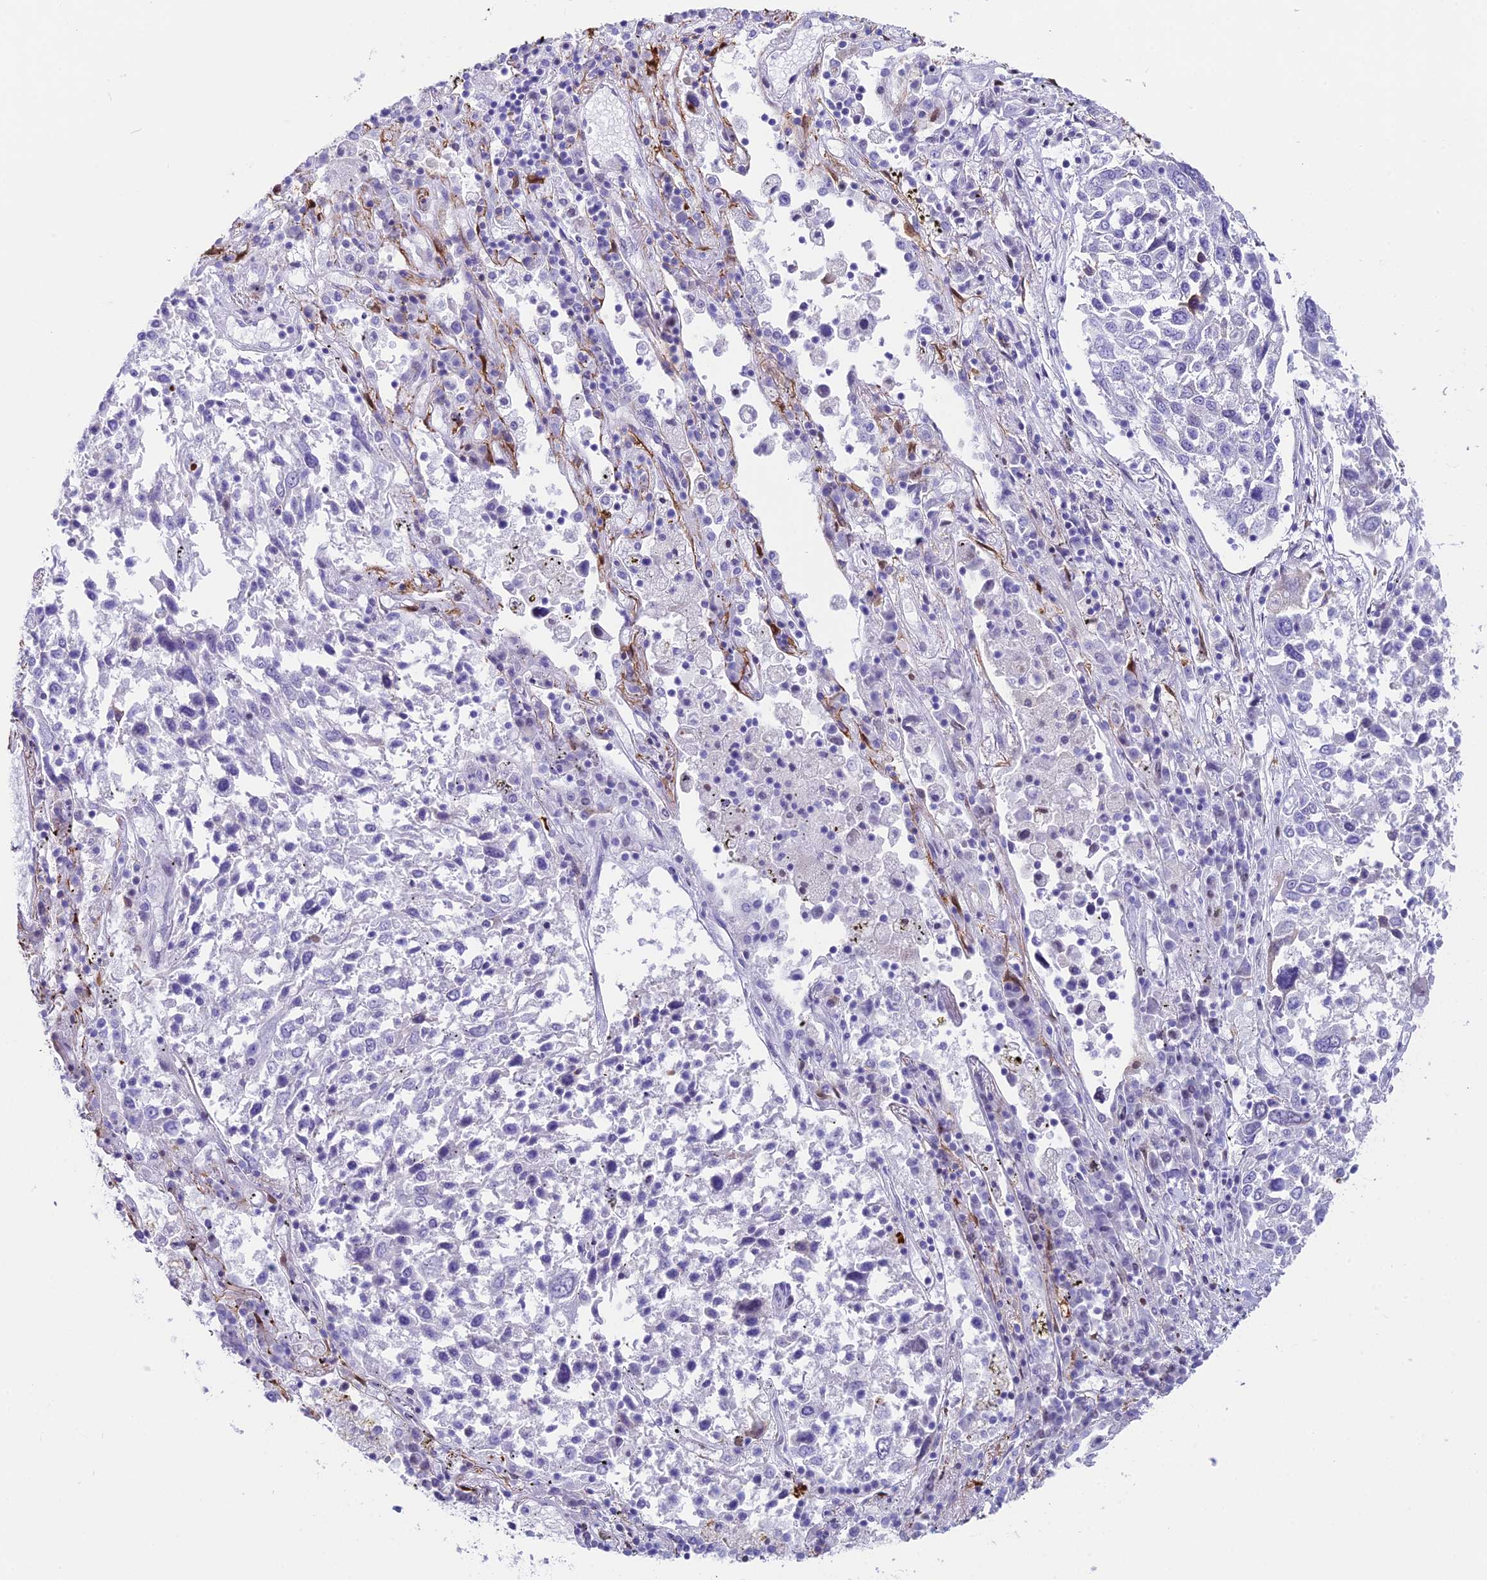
{"staining": {"intensity": "negative", "quantity": "none", "location": "none"}, "tissue": "lung cancer", "cell_type": "Tumor cells", "image_type": "cancer", "snomed": [{"axis": "morphology", "description": "Squamous cell carcinoma, NOS"}, {"axis": "topography", "description": "Lung"}], "caption": "Immunohistochemistry (IHC) of human squamous cell carcinoma (lung) demonstrates no staining in tumor cells.", "gene": "CC2D2A", "patient": {"sex": "male", "age": 65}}